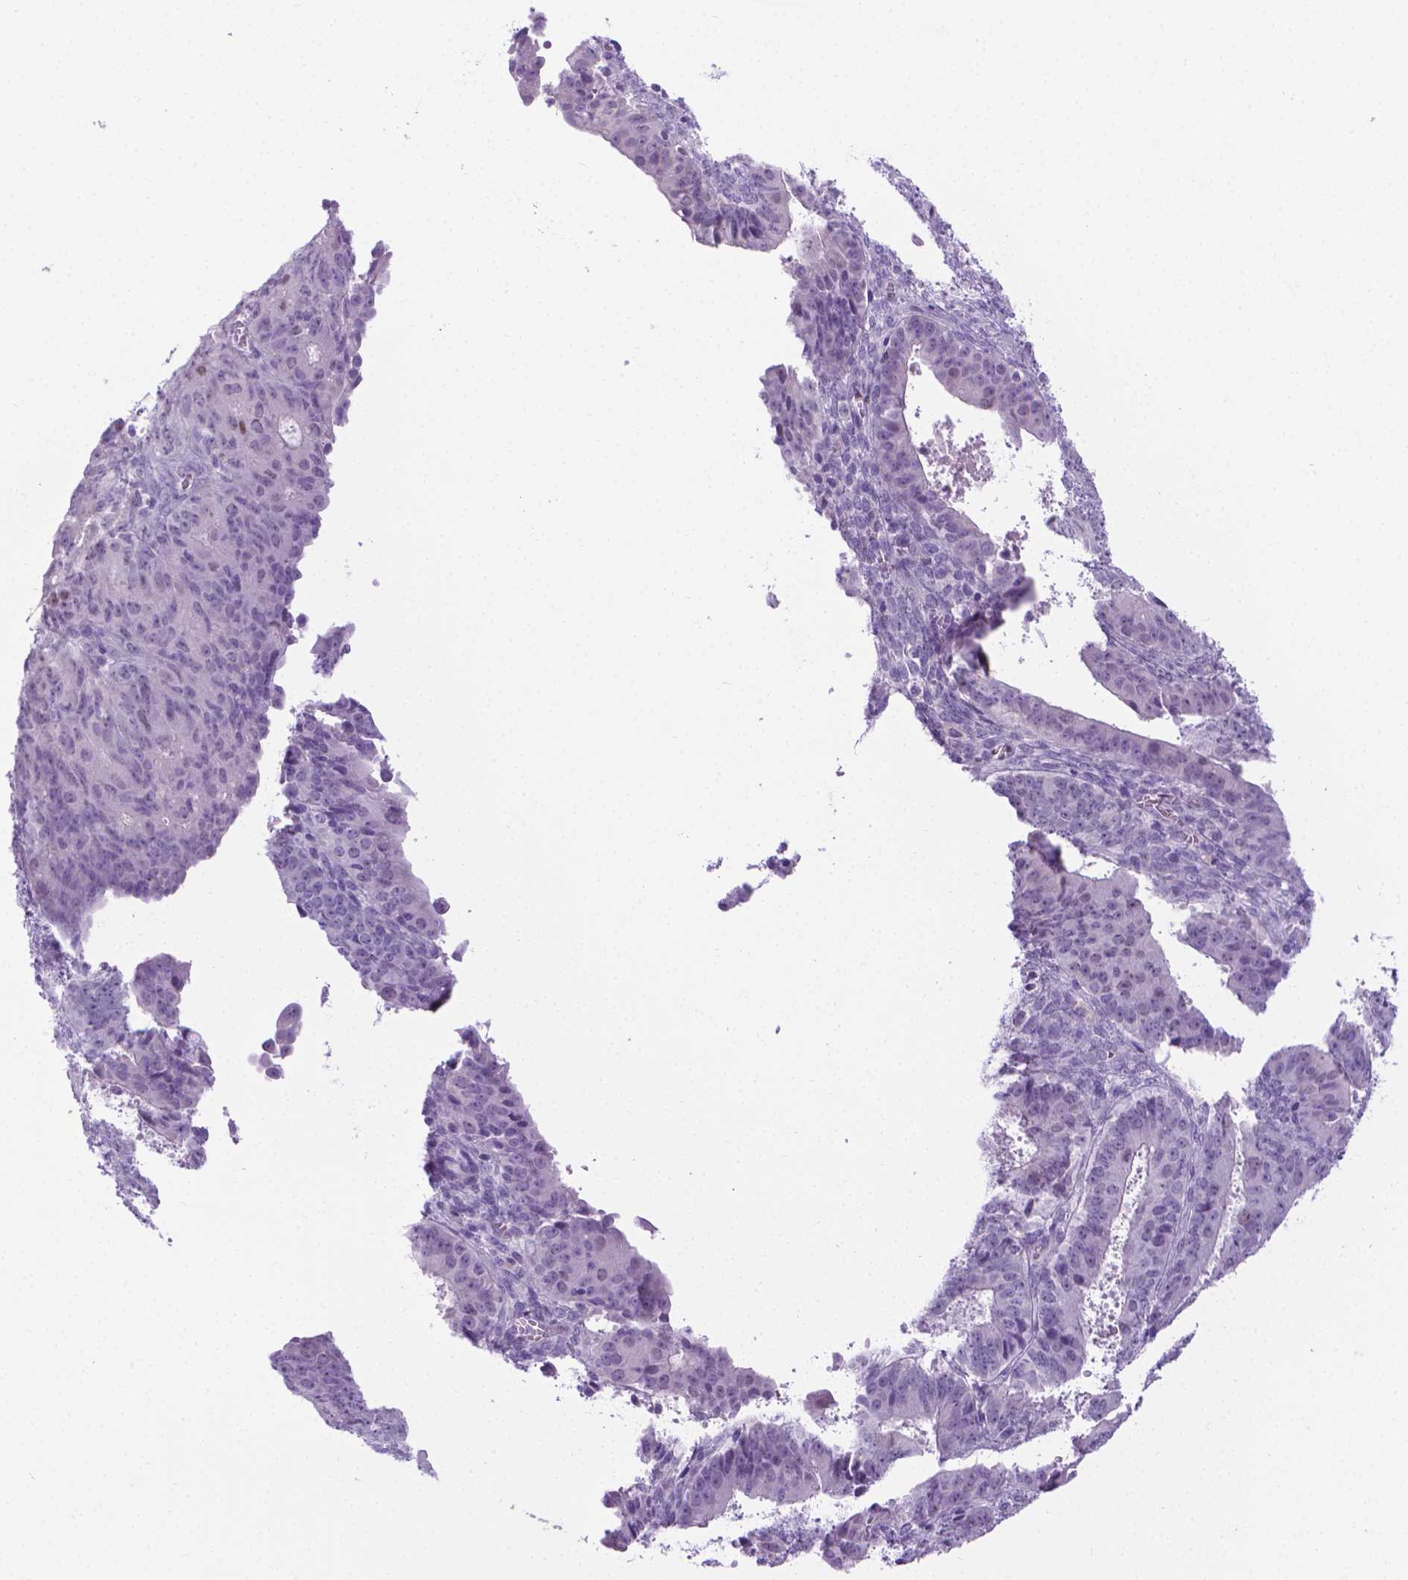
{"staining": {"intensity": "negative", "quantity": "none", "location": "none"}, "tissue": "ovarian cancer", "cell_type": "Tumor cells", "image_type": "cancer", "snomed": [{"axis": "morphology", "description": "Carcinoma, endometroid"}, {"axis": "topography", "description": "Ovary"}], "caption": "IHC image of human endometroid carcinoma (ovarian) stained for a protein (brown), which reveals no expression in tumor cells.", "gene": "SPAG6", "patient": {"sex": "female", "age": 42}}